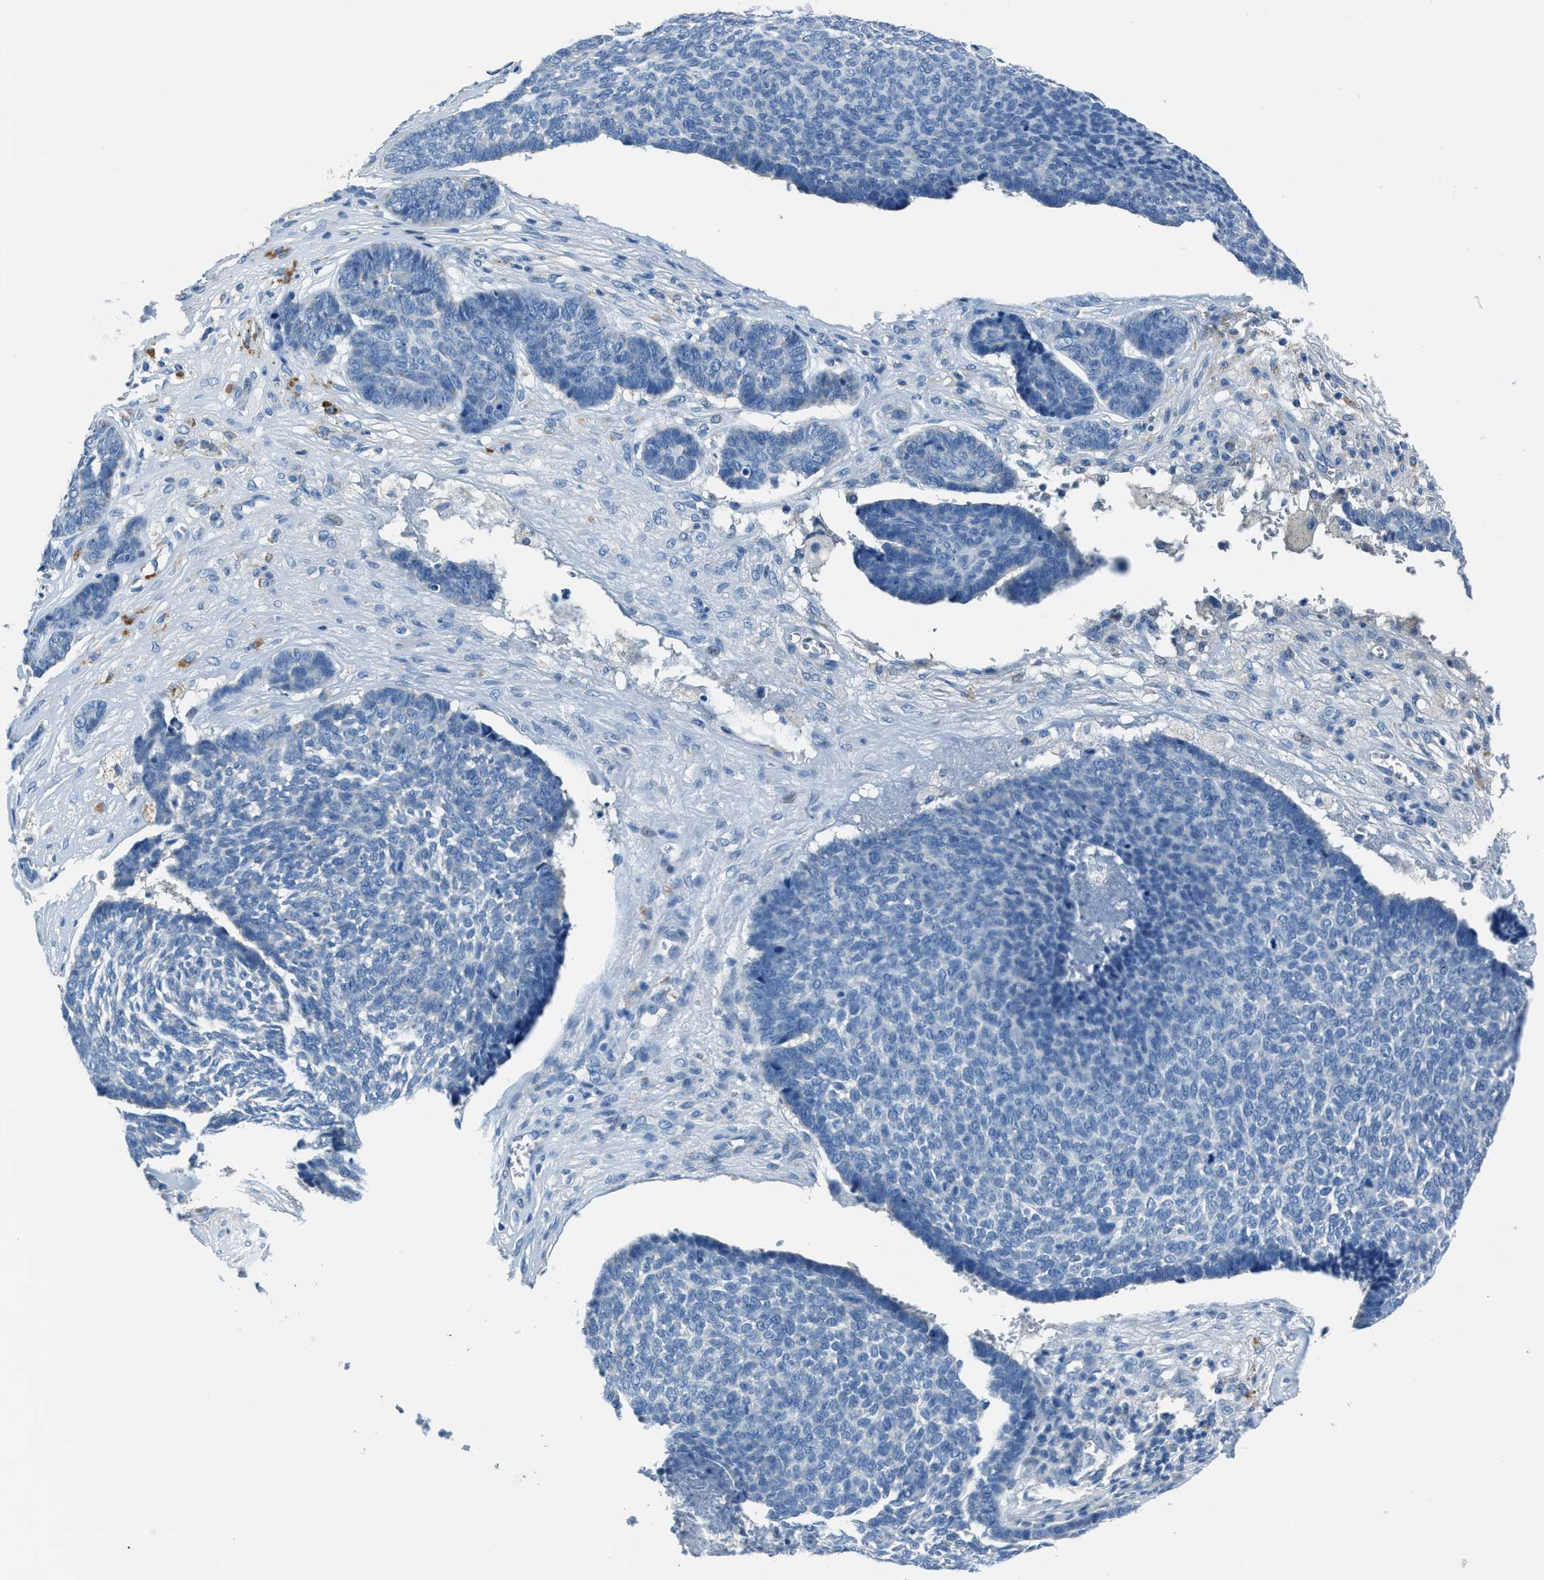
{"staining": {"intensity": "negative", "quantity": "none", "location": "none"}, "tissue": "skin cancer", "cell_type": "Tumor cells", "image_type": "cancer", "snomed": [{"axis": "morphology", "description": "Basal cell carcinoma"}, {"axis": "topography", "description": "Skin"}], "caption": "There is no significant staining in tumor cells of basal cell carcinoma (skin).", "gene": "ADAM2", "patient": {"sex": "male", "age": 84}}